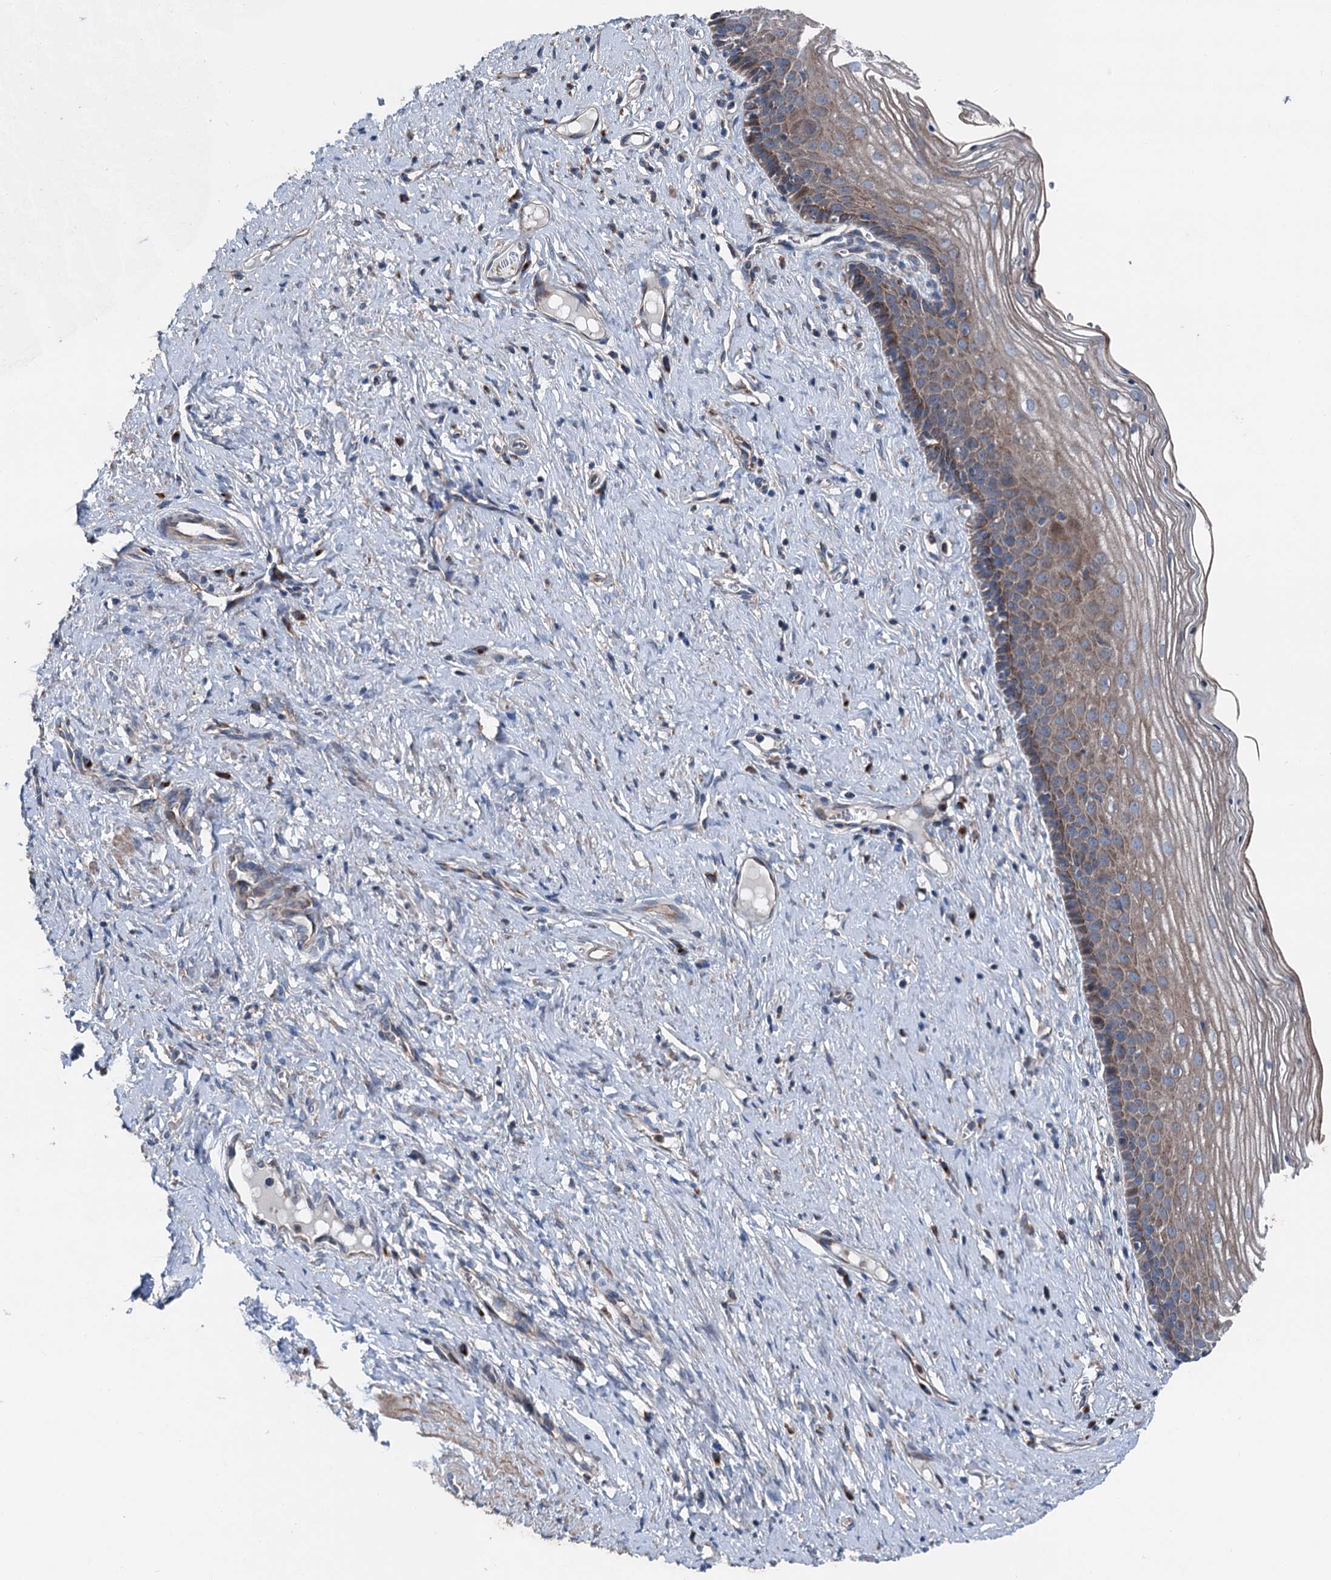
{"staining": {"intensity": "weak", "quantity": "25%-75%", "location": "cytoplasmic/membranous"}, "tissue": "cervix", "cell_type": "Glandular cells", "image_type": "normal", "snomed": [{"axis": "morphology", "description": "Normal tissue, NOS"}, {"axis": "topography", "description": "Cervix"}], "caption": "This photomicrograph reveals immunohistochemistry (IHC) staining of normal cervix, with low weak cytoplasmic/membranous expression in about 25%-75% of glandular cells.", "gene": "RUFY1", "patient": {"sex": "female", "age": 42}}